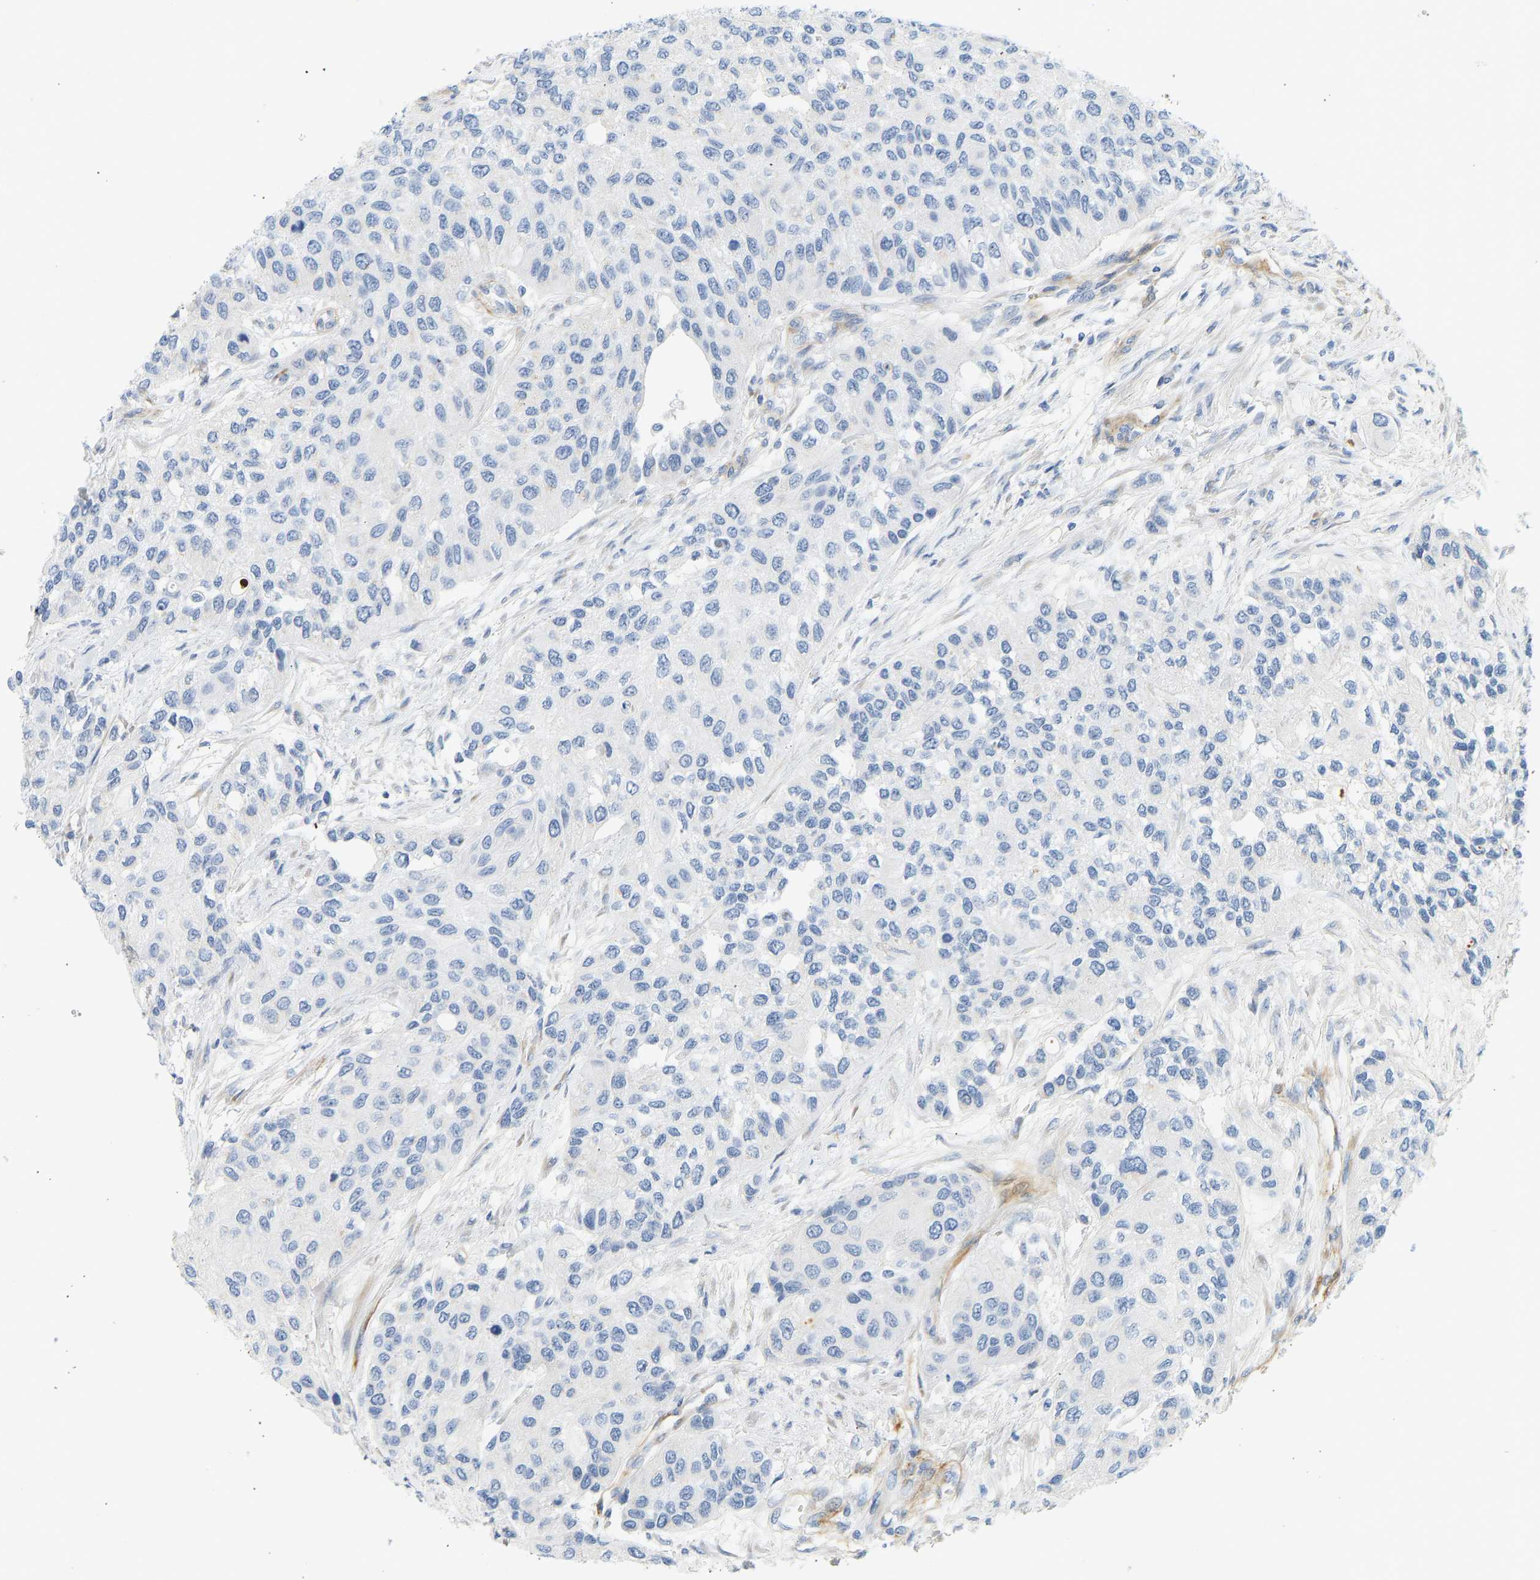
{"staining": {"intensity": "negative", "quantity": "none", "location": "none"}, "tissue": "urothelial cancer", "cell_type": "Tumor cells", "image_type": "cancer", "snomed": [{"axis": "morphology", "description": "Urothelial carcinoma, High grade"}, {"axis": "topography", "description": "Urinary bladder"}], "caption": "Protein analysis of high-grade urothelial carcinoma exhibits no significant expression in tumor cells.", "gene": "SLC30A7", "patient": {"sex": "female", "age": 56}}